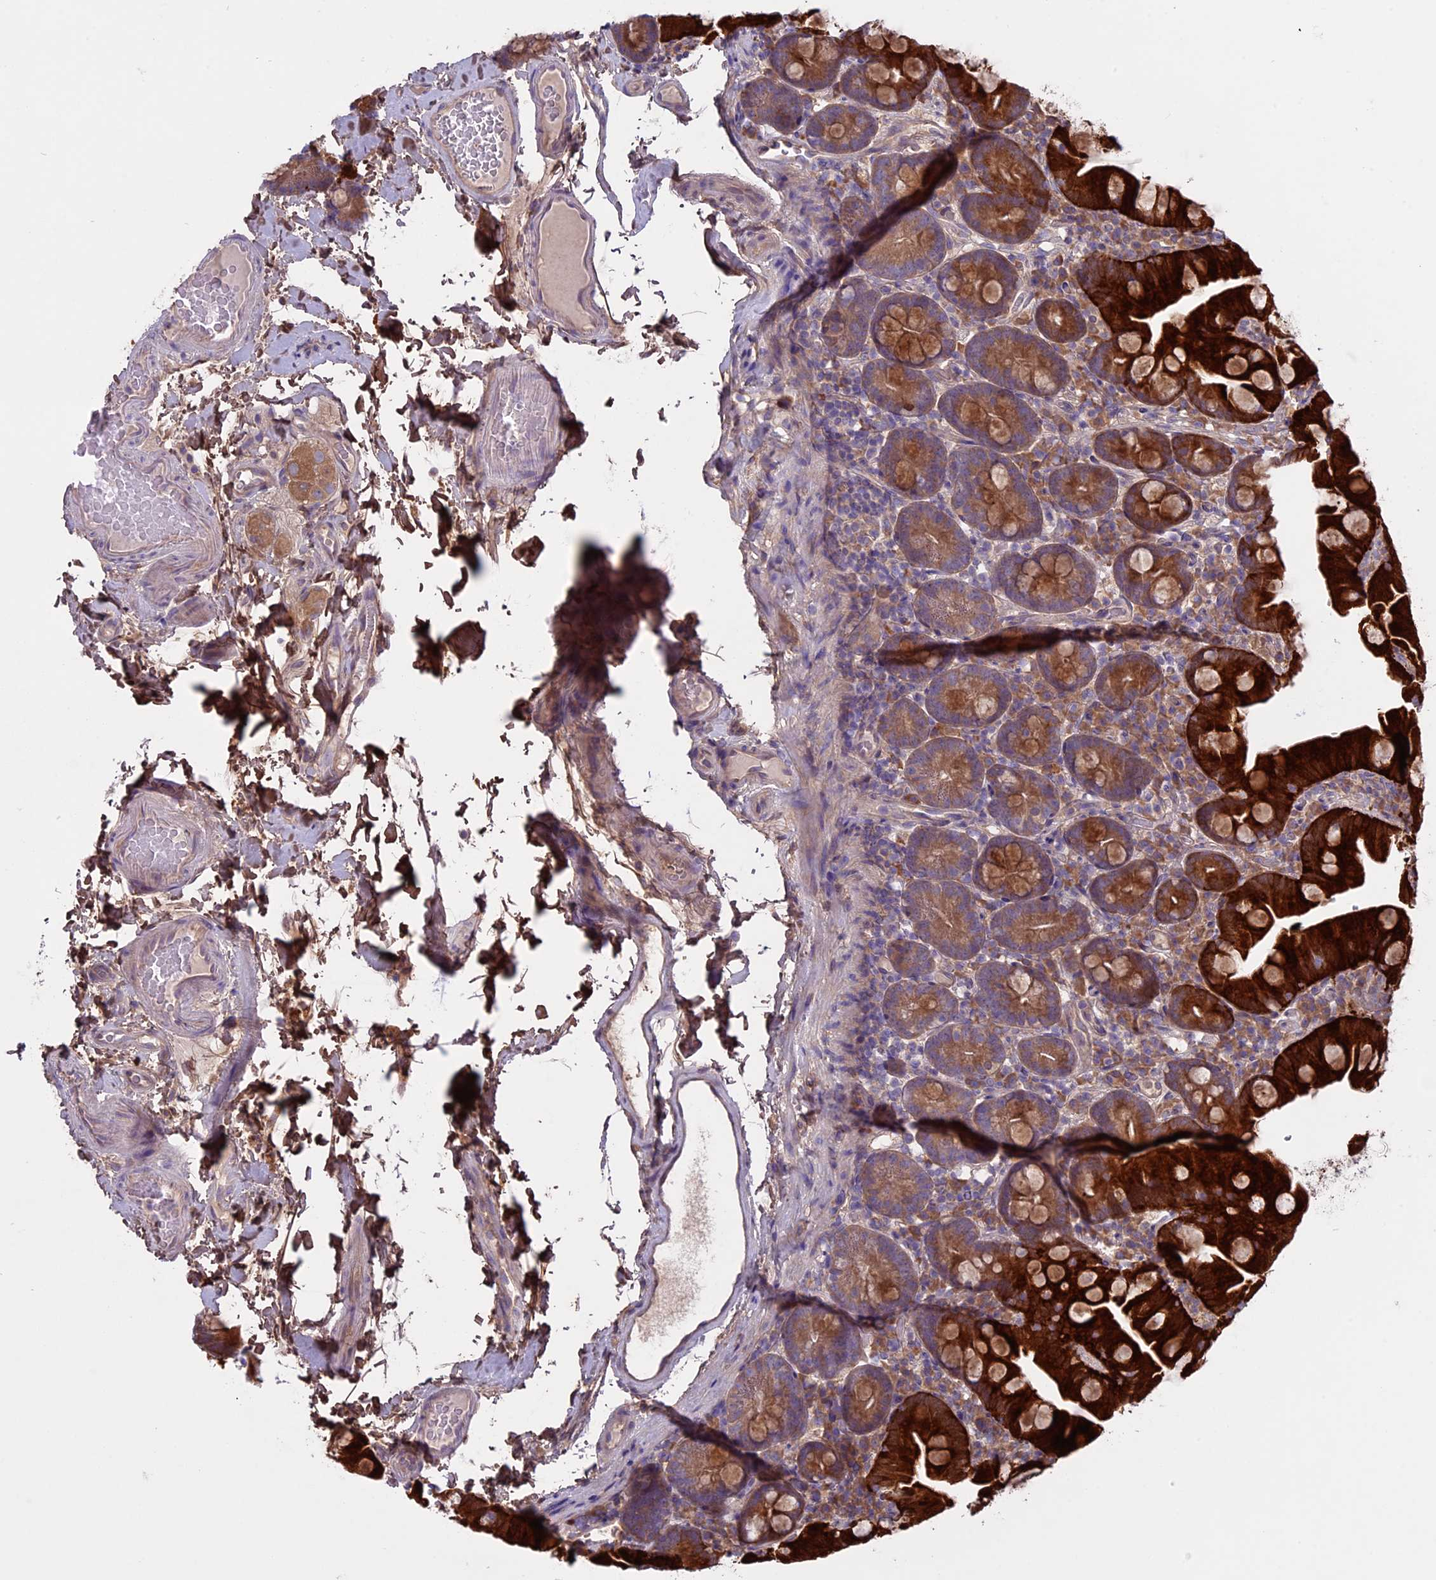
{"staining": {"intensity": "strong", "quantity": ">75%", "location": "cytoplasmic/membranous"}, "tissue": "small intestine", "cell_type": "Glandular cells", "image_type": "normal", "snomed": [{"axis": "morphology", "description": "Normal tissue, NOS"}, {"axis": "topography", "description": "Small intestine"}], "caption": "Immunohistochemistry image of benign human small intestine stained for a protein (brown), which shows high levels of strong cytoplasmic/membranous staining in about >75% of glandular cells.", "gene": "DCTN5", "patient": {"sex": "female", "age": 68}}